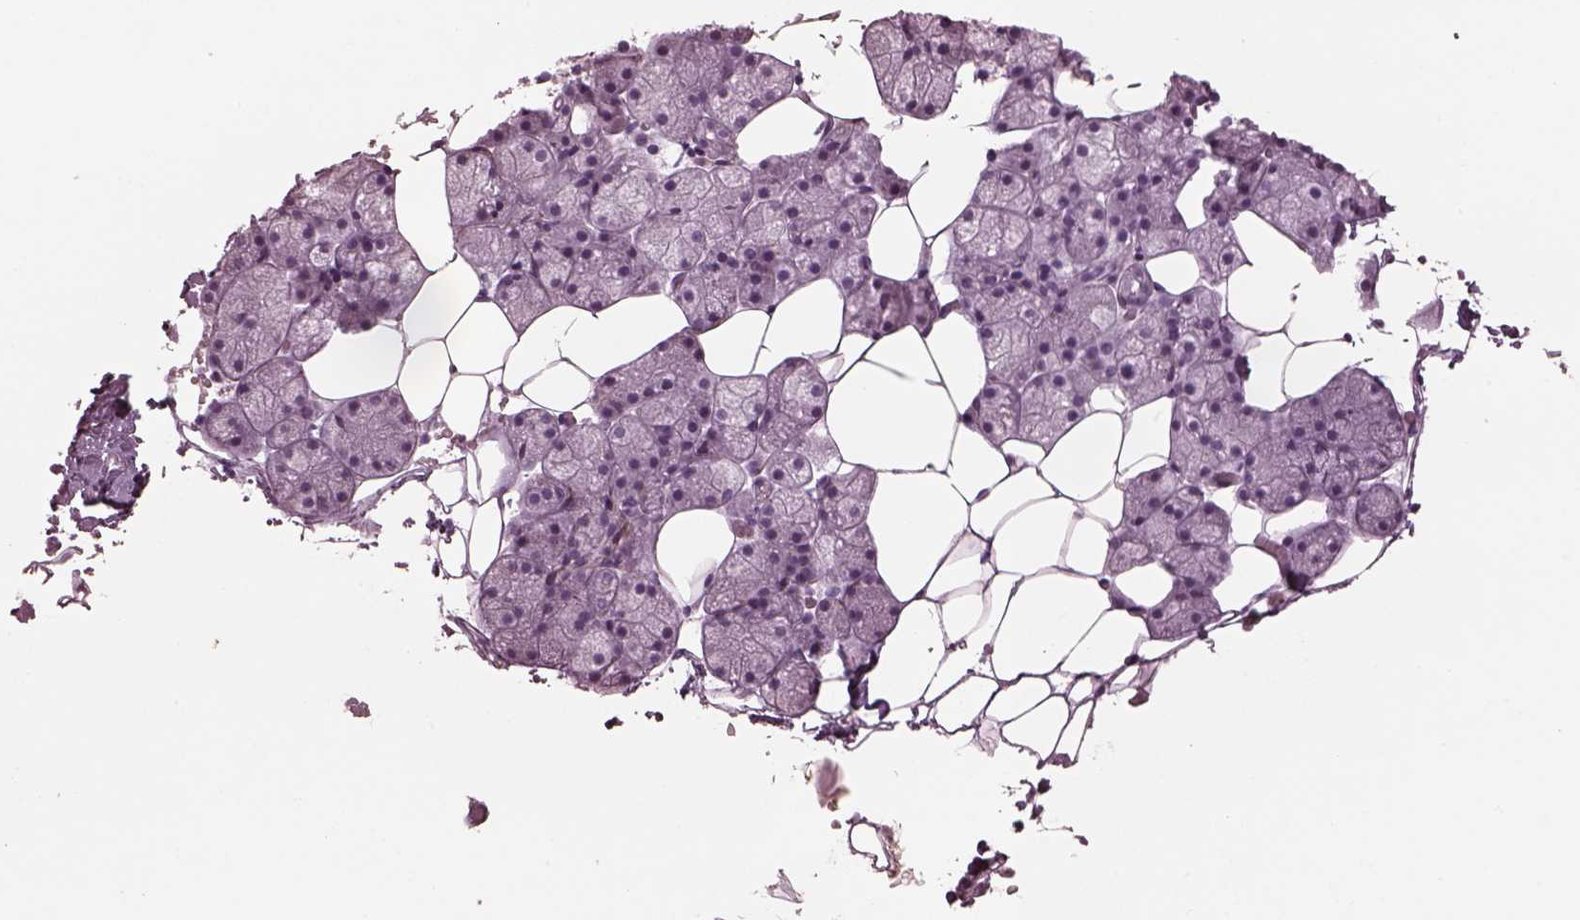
{"staining": {"intensity": "negative", "quantity": "none", "location": "none"}, "tissue": "salivary gland", "cell_type": "Glandular cells", "image_type": "normal", "snomed": [{"axis": "morphology", "description": "Normal tissue, NOS"}, {"axis": "topography", "description": "Salivary gland"}], "caption": "Micrograph shows no significant protein staining in glandular cells of normal salivary gland.", "gene": "ENSG00000289258", "patient": {"sex": "male", "age": 38}}